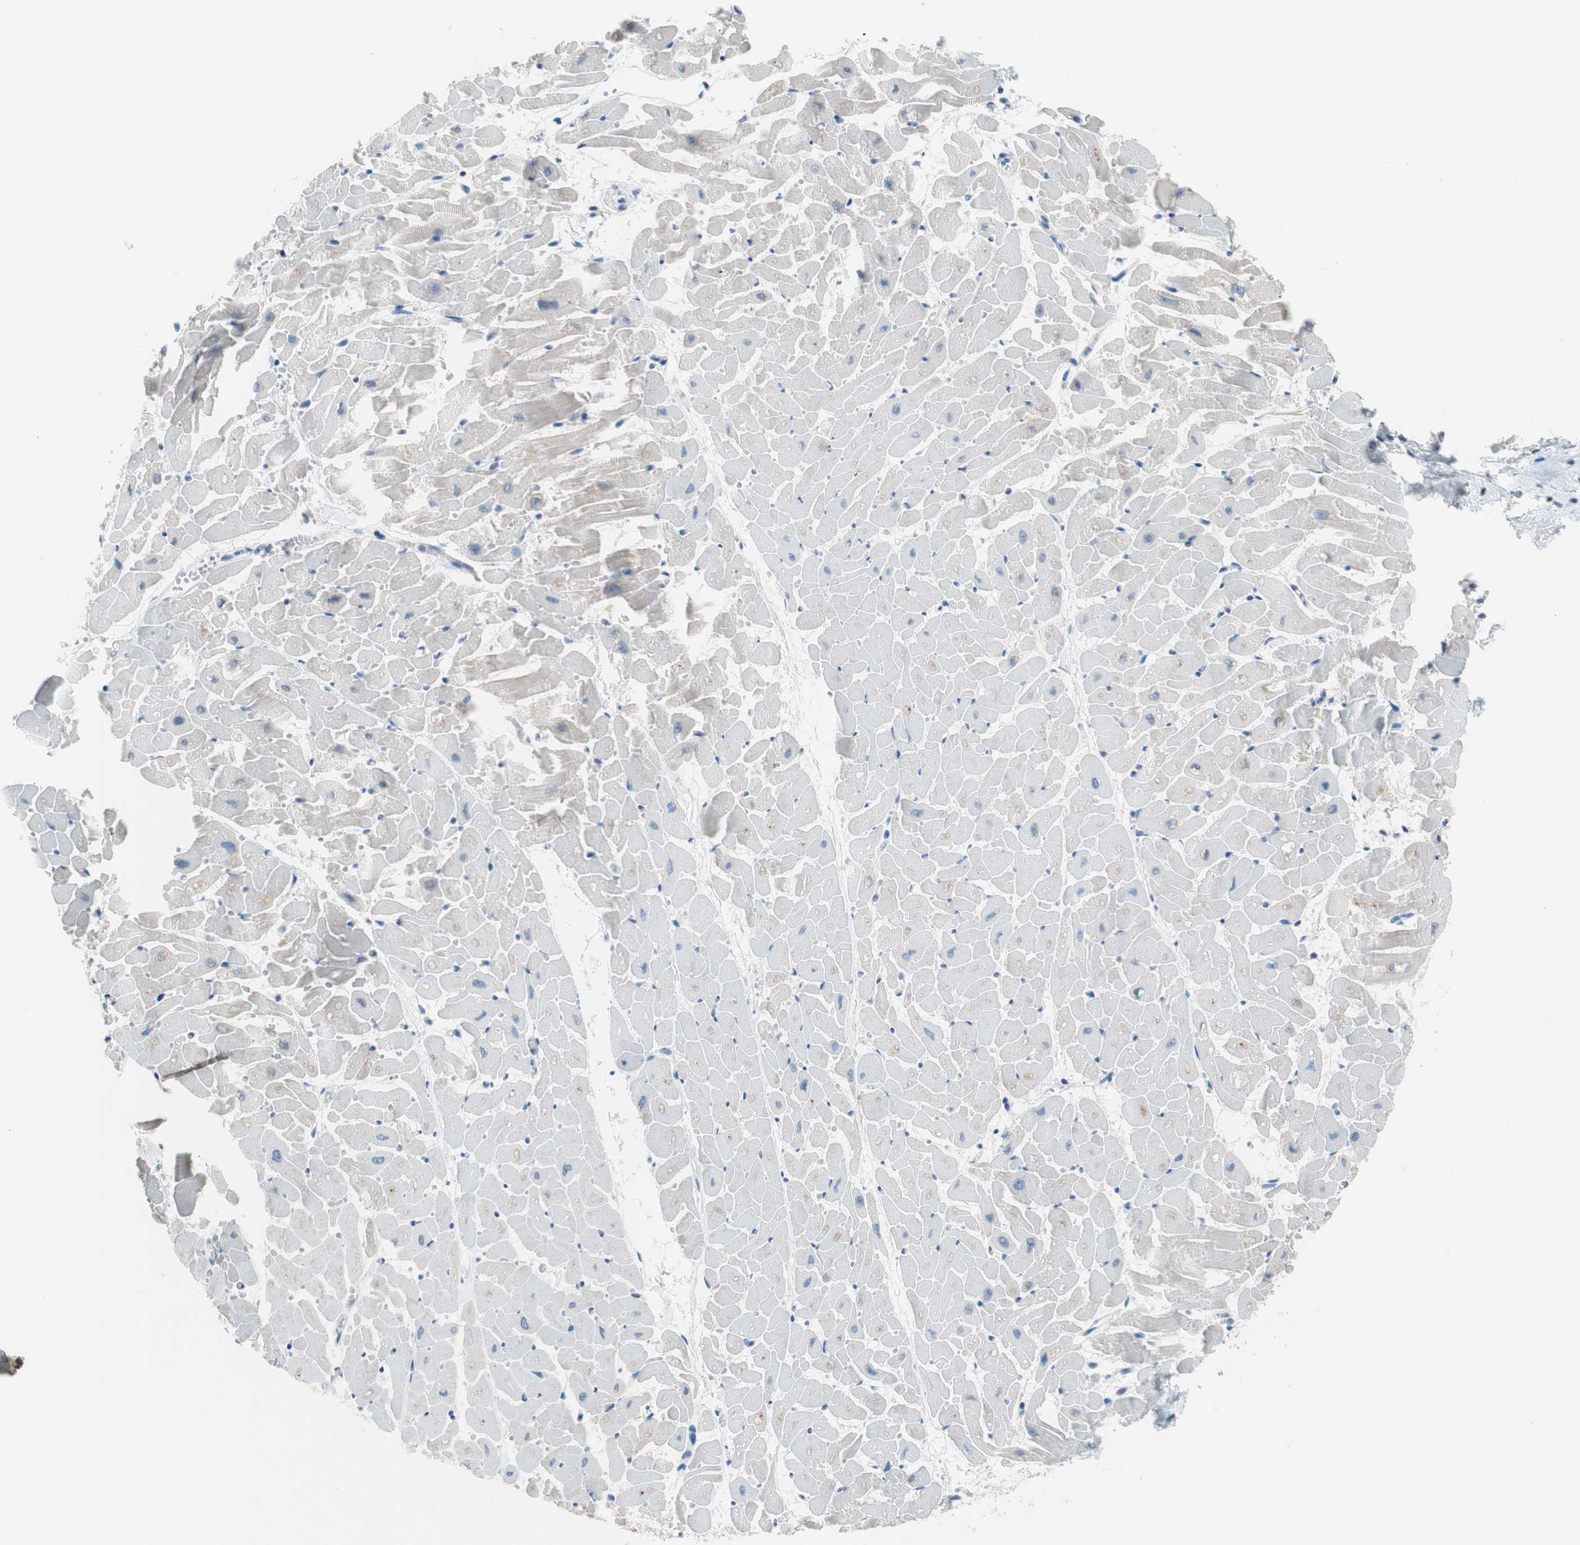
{"staining": {"intensity": "negative", "quantity": "none", "location": "none"}, "tissue": "heart muscle", "cell_type": "Cardiomyocytes", "image_type": "normal", "snomed": [{"axis": "morphology", "description": "Normal tissue, NOS"}, {"axis": "topography", "description": "Heart"}], "caption": "Immunohistochemistry (IHC) of unremarkable human heart muscle shows no positivity in cardiomyocytes.", "gene": "GRHL1", "patient": {"sex": "female", "age": 19}}